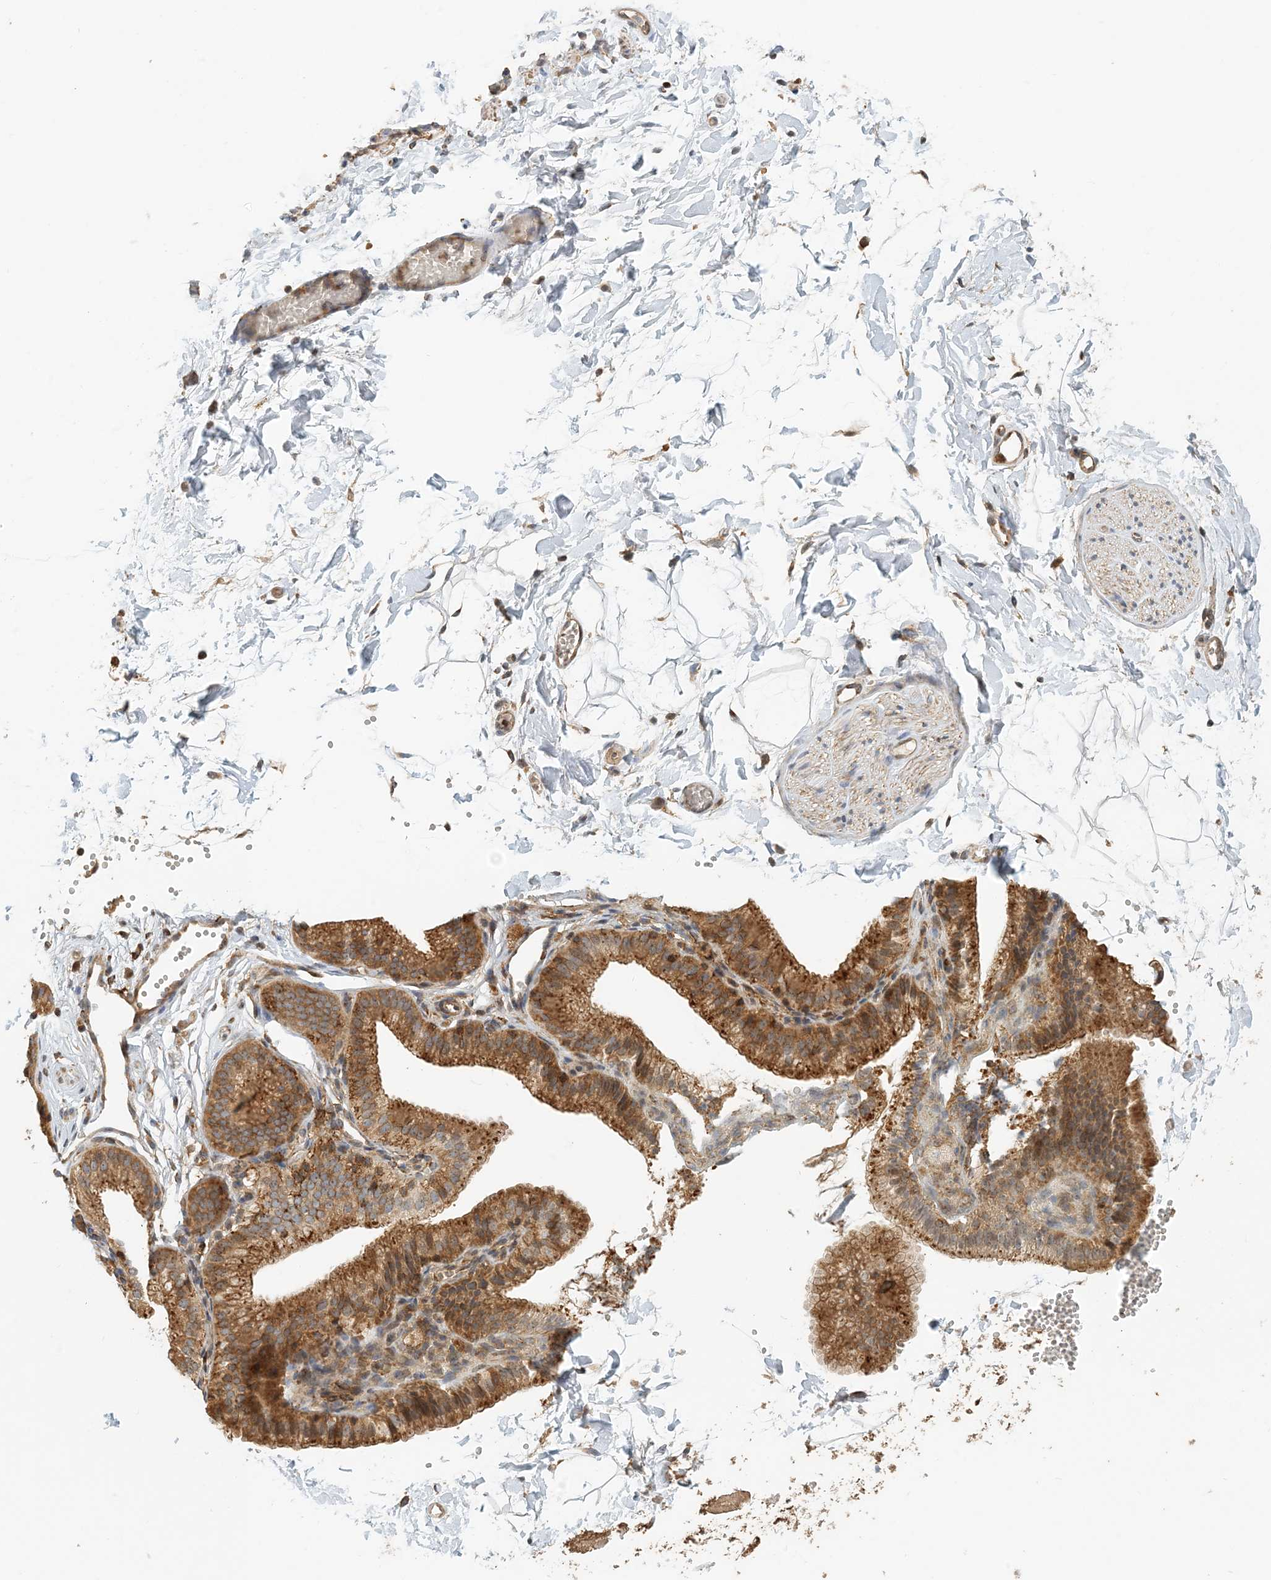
{"staining": {"intensity": "negative", "quantity": "none", "location": "none"}, "tissue": "adipose tissue", "cell_type": "Adipocytes", "image_type": "normal", "snomed": [{"axis": "morphology", "description": "Normal tissue, NOS"}, {"axis": "topography", "description": "Gallbladder"}, {"axis": "topography", "description": "Peripheral nerve tissue"}], "caption": "Protein analysis of benign adipose tissue displays no significant expression in adipocytes.", "gene": "COLEC11", "patient": {"sex": "male", "age": 38}}